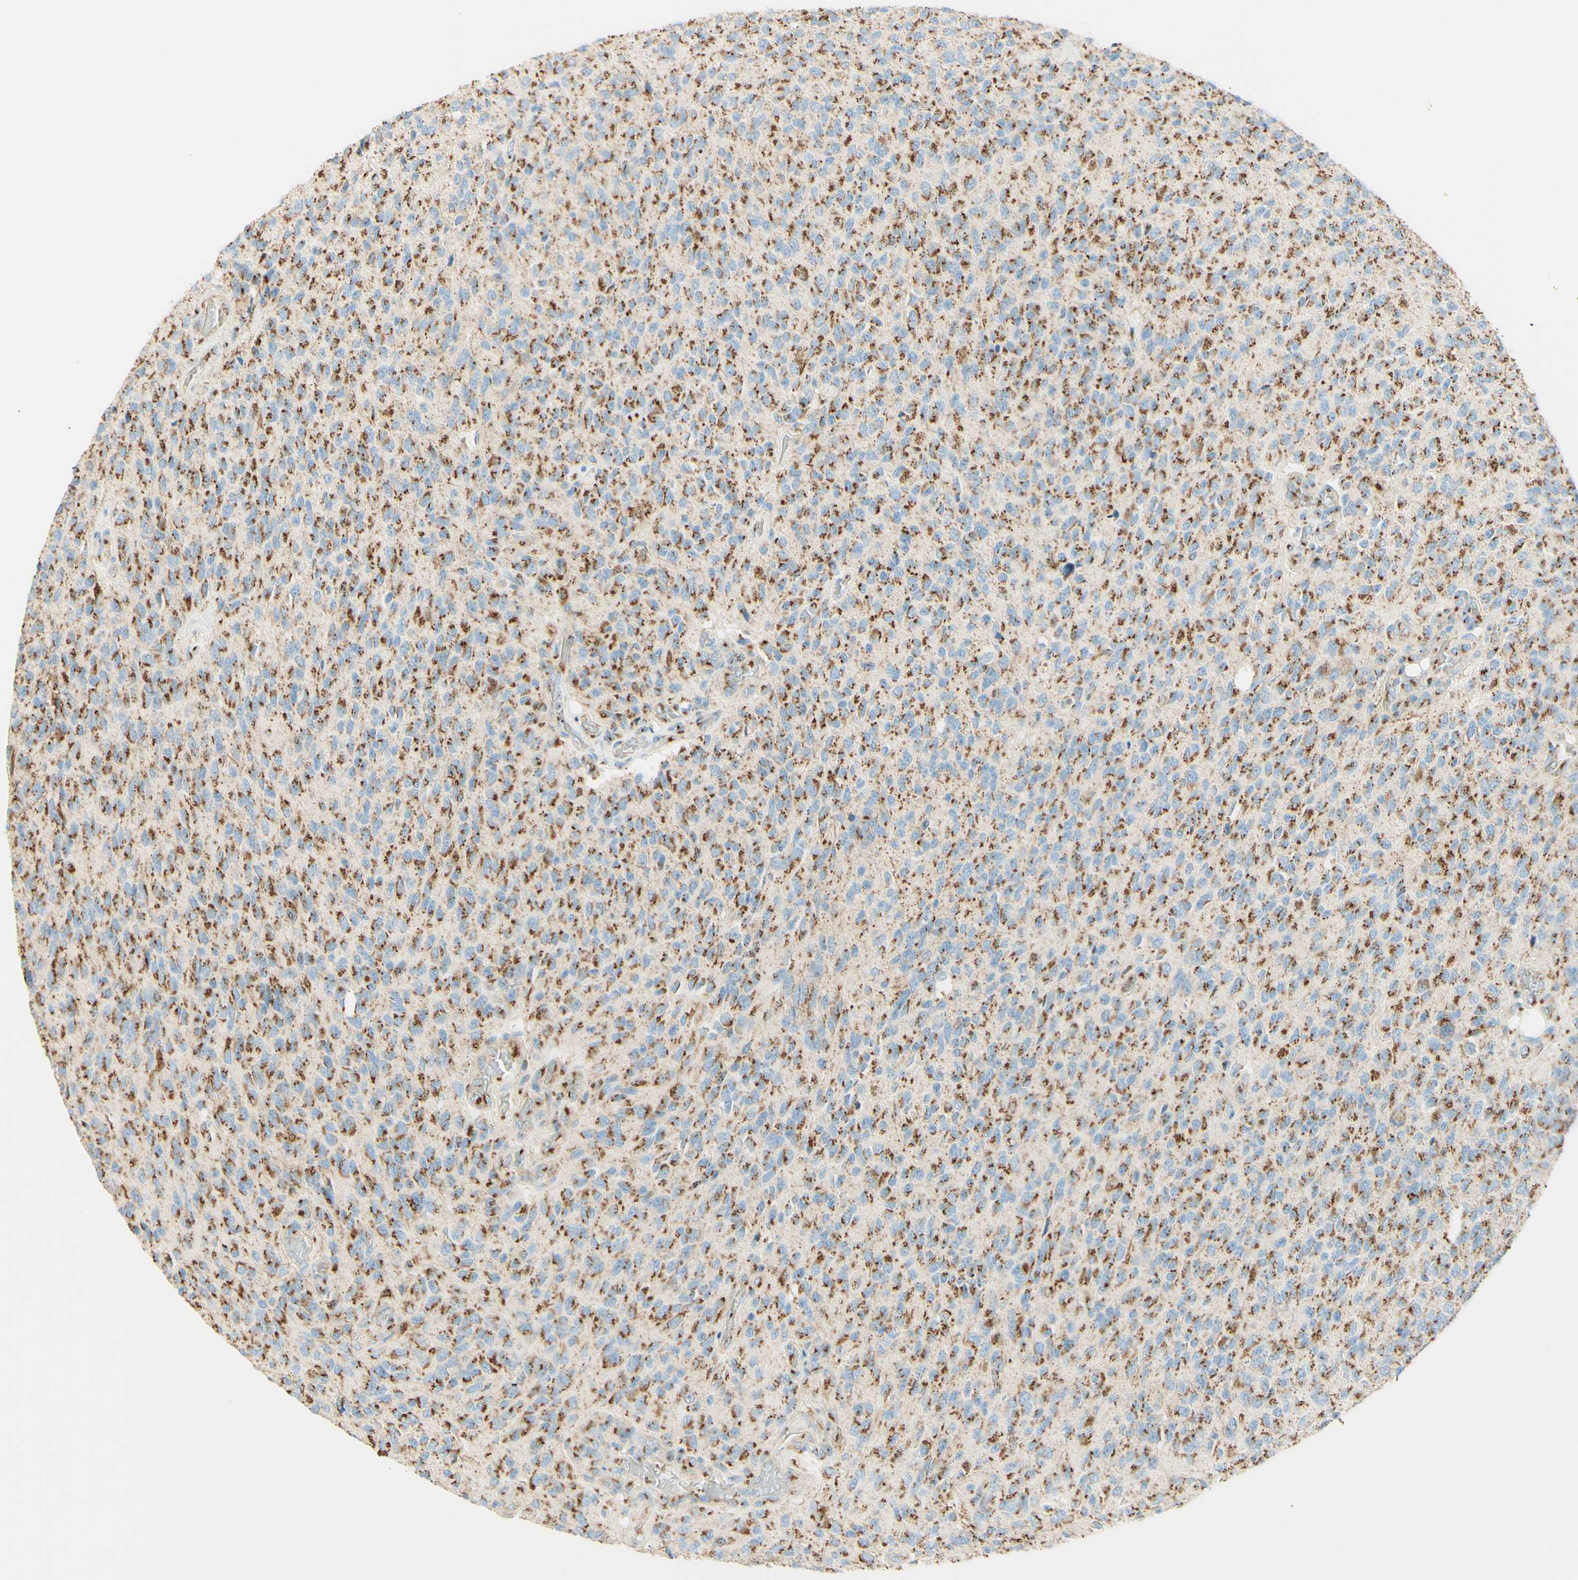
{"staining": {"intensity": "strong", "quantity": ">75%", "location": "cytoplasmic/membranous"}, "tissue": "glioma", "cell_type": "Tumor cells", "image_type": "cancer", "snomed": [{"axis": "morphology", "description": "Glioma, malignant, High grade"}, {"axis": "topography", "description": "pancreas cauda"}], "caption": "Malignant glioma (high-grade) tissue reveals strong cytoplasmic/membranous staining in approximately >75% of tumor cells, visualized by immunohistochemistry.", "gene": "GOLGB1", "patient": {"sex": "male", "age": 60}}